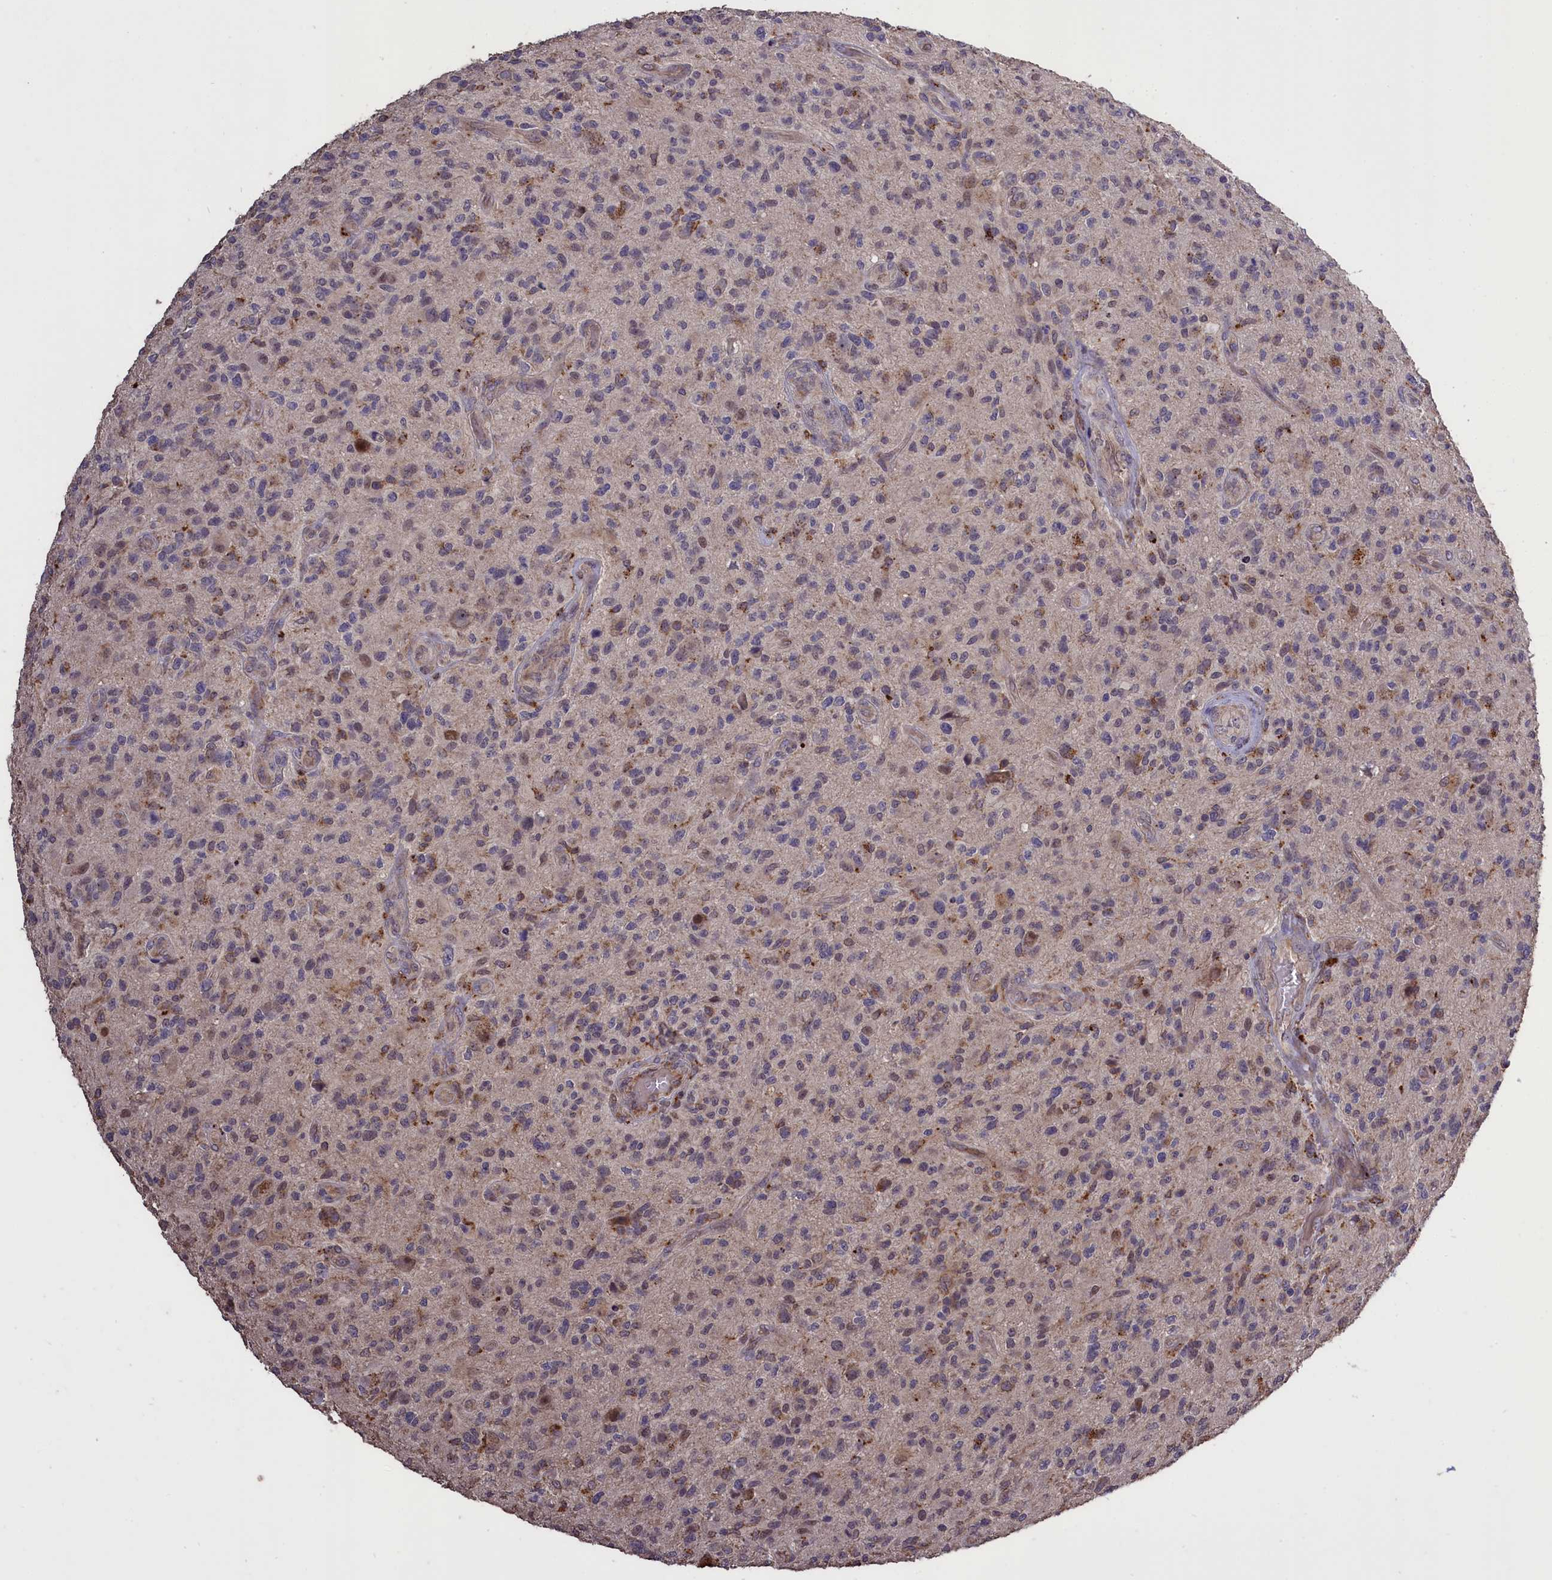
{"staining": {"intensity": "negative", "quantity": "none", "location": "none"}, "tissue": "glioma", "cell_type": "Tumor cells", "image_type": "cancer", "snomed": [{"axis": "morphology", "description": "Glioma, malignant, High grade"}, {"axis": "topography", "description": "Brain"}], "caption": "High magnification brightfield microscopy of high-grade glioma (malignant) stained with DAB (brown) and counterstained with hematoxylin (blue): tumor cells show no significant staining.", "gene": "CLRN2", "patient": {"sex": "male", "age": 47}}